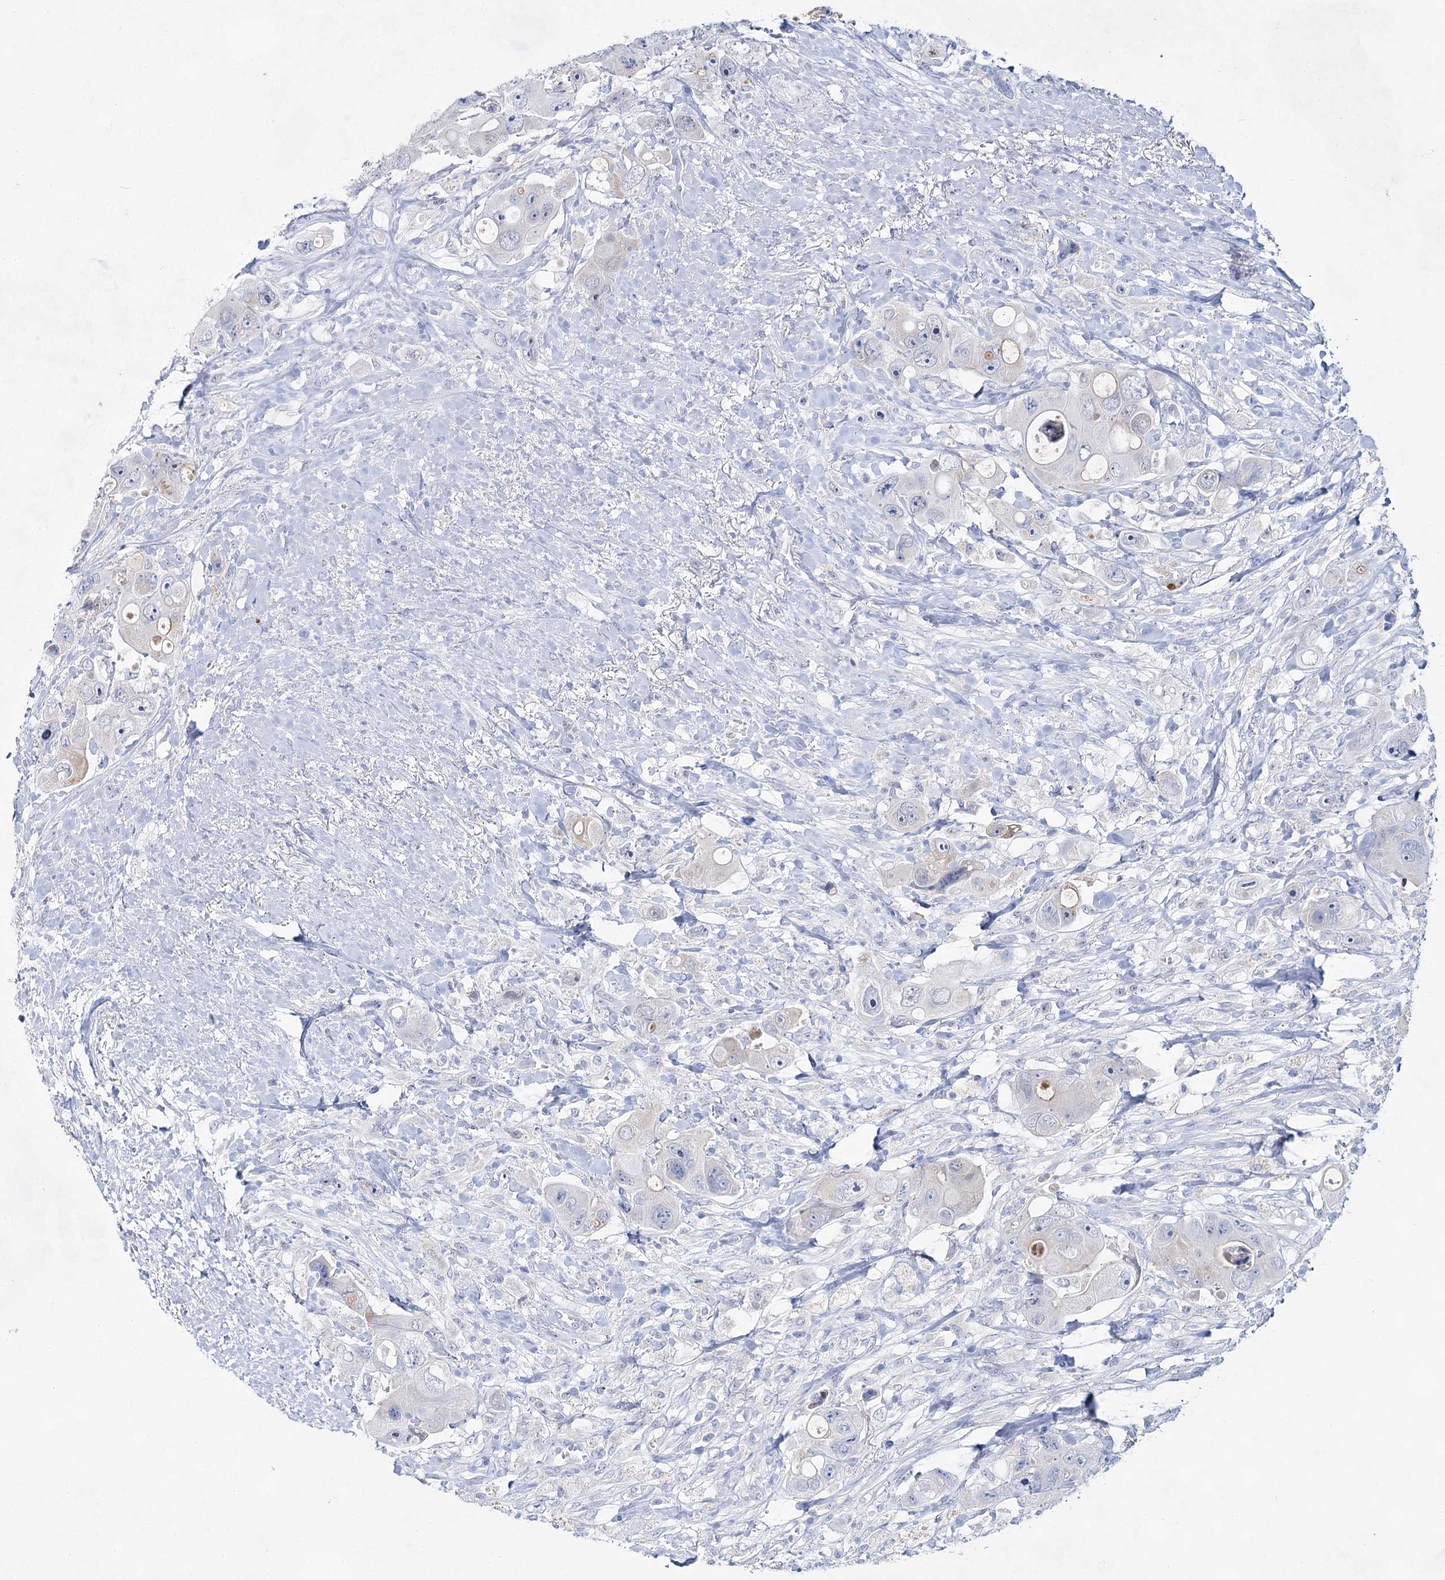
{"staining": {"intensity": "negative", "quantity": "none", "location": "none"}, "tissue": "colorectal cancer", "cell_type": "Tumor cells", "image_type": "cancer", "snomed": [{"axis": "morphology", "description": "Adenocarcinoma, NOS"}, {"axis": "topography", "description": "Colon"}], "caption": "DAB (3,3'-diaminobenzidine) immunohistochemical staining of human colorectal cancer (adenocarcinoma) exhibits no significant expression in tumor cells.", "gene": "BPHL", "patient": {"sex": "female", "age": 46}}